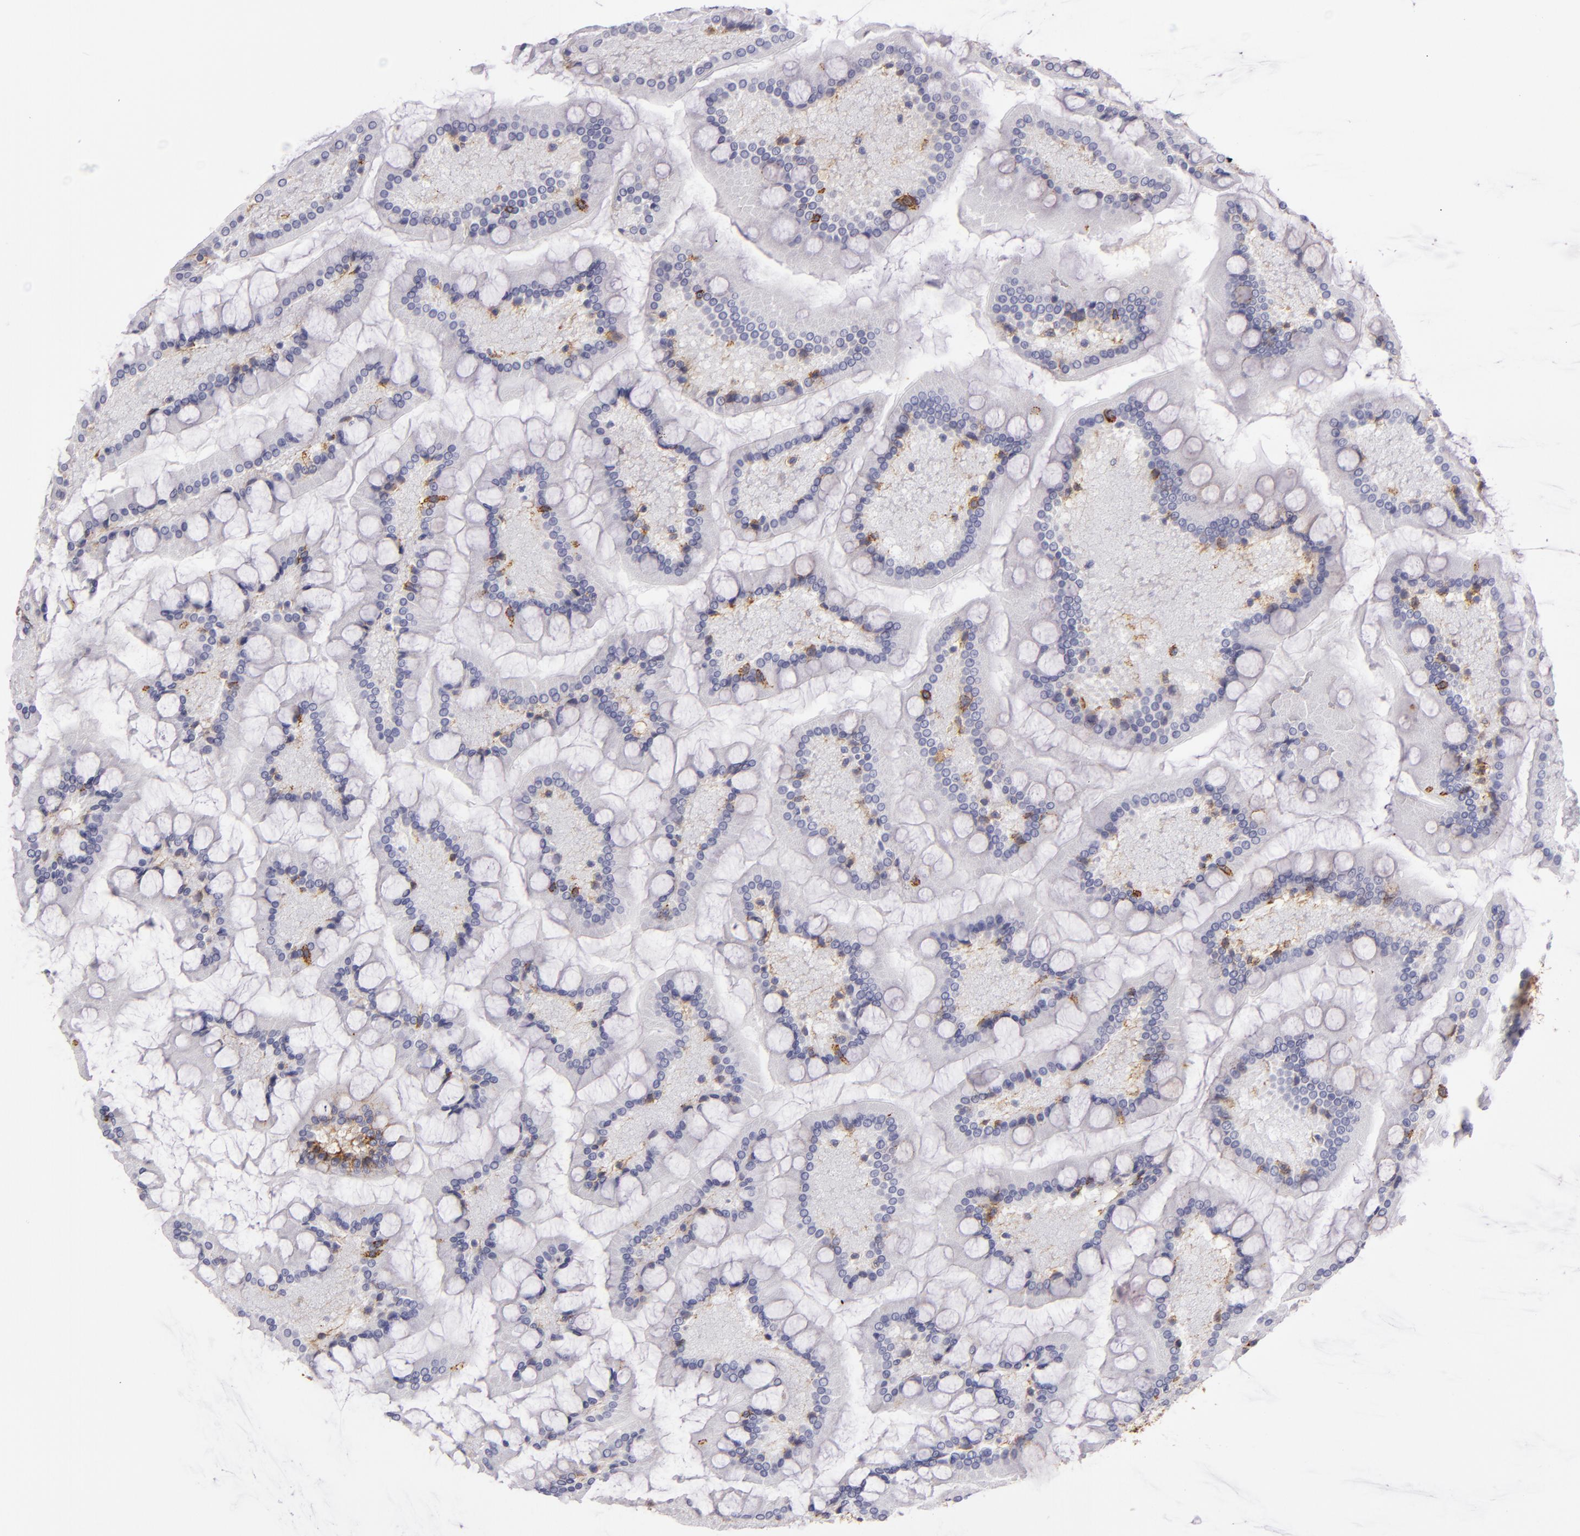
{"staining": {"intensity": "strong", "quantity": ">75%", "location": "cytoplasmic/membranous"}, "tissue": "small intestine", "cell_type": "Glandular cells", "image_type": "normal", "snomed": [{"axis": "morphology", "description": "Normal tissue, NOS"}, {"axis": "topography", "description": "Small intestine"}], "caption": "Protein staining demonstrates strong cytoplasmic/membranous expression in approximately >75% of glandular cells in benign small intestine.", "gene": "CD9", "patient": {"sex": "male", "age": 41}}